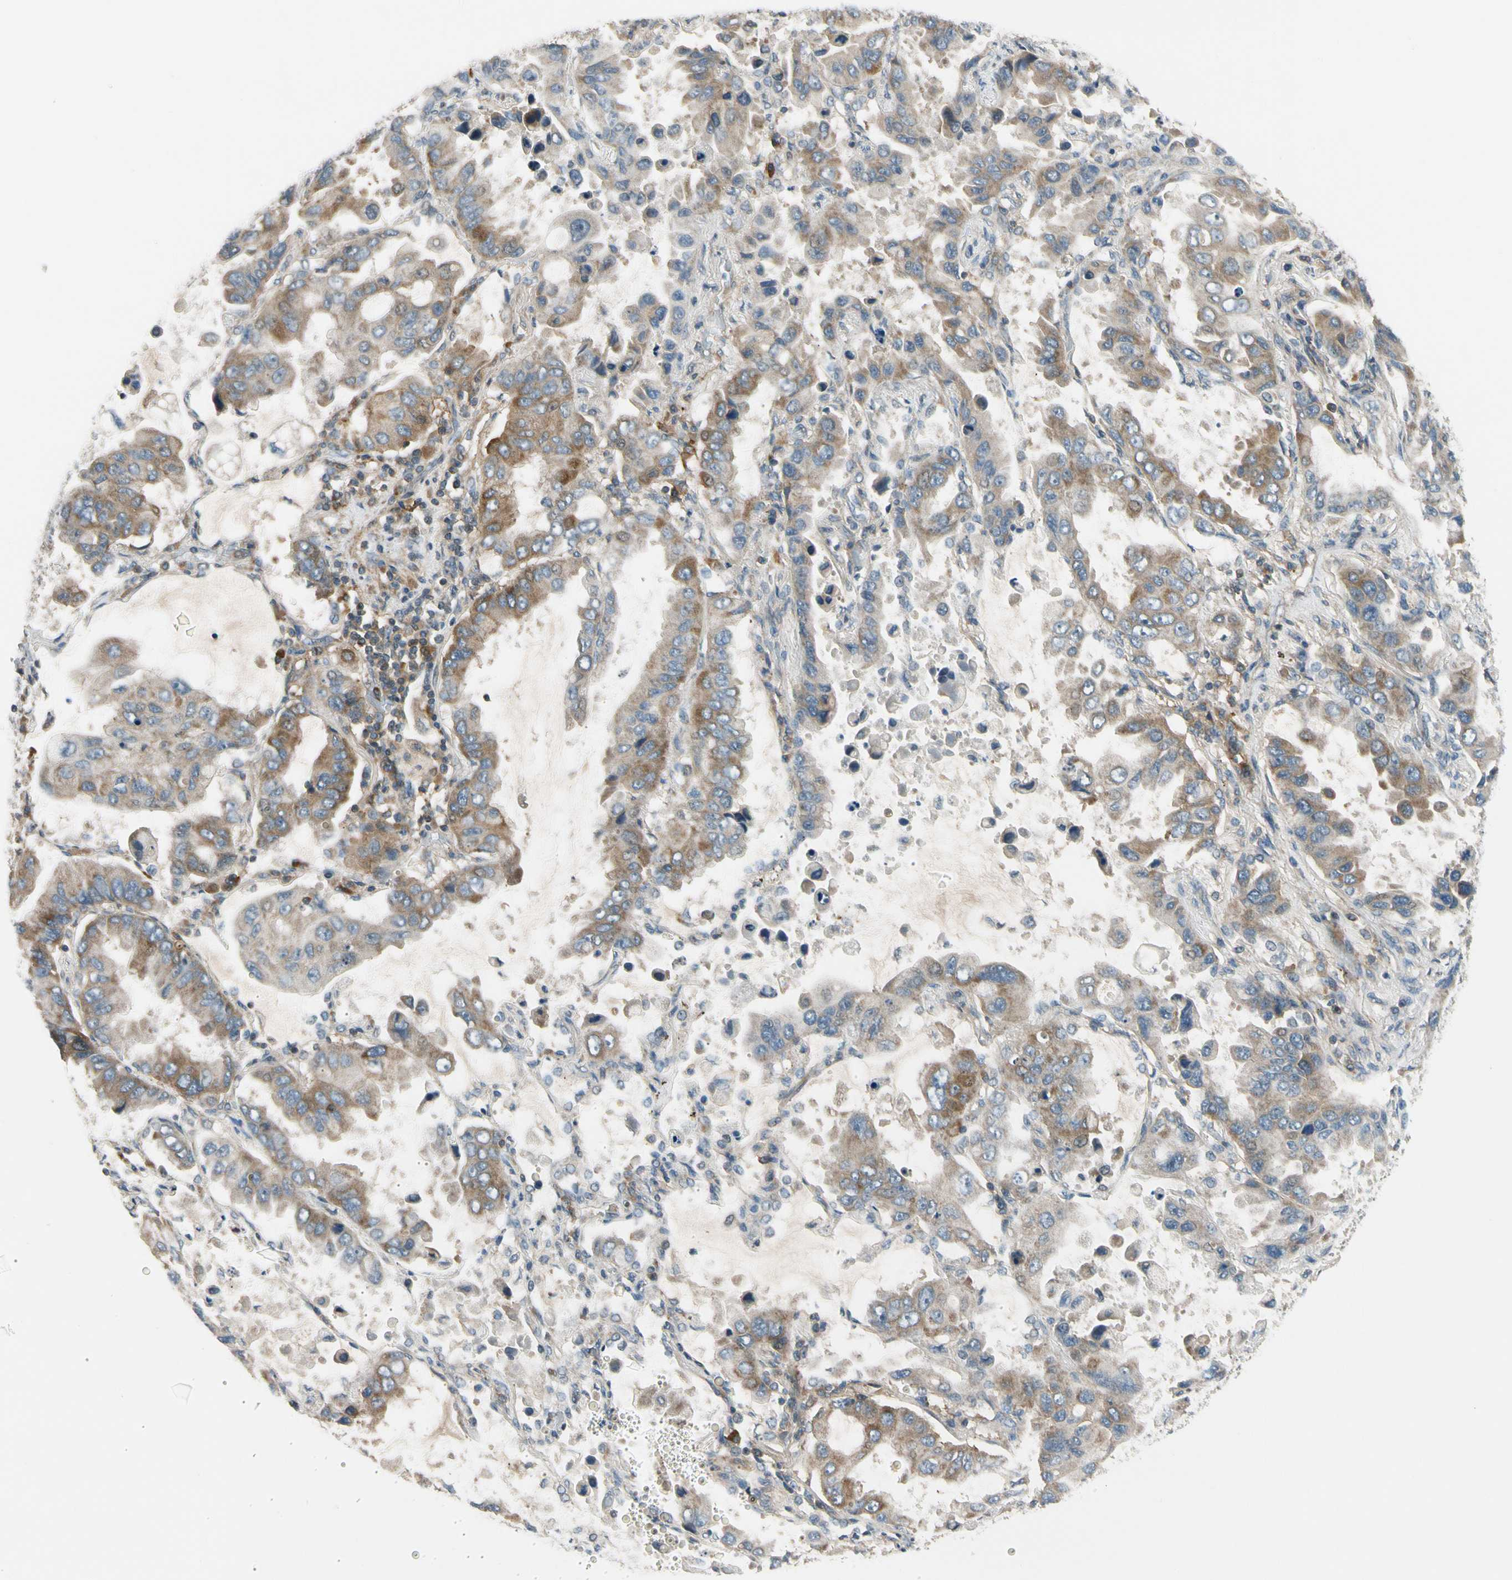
{"staining": {"intensity": "moderate", "quantity": ">75%", "location": "cytoplasmic/membranous"}, "tissue": "lung cancer", "cell_type": "Tumor cells", "image_type": "cancer", "snomed": [{"axis": "morphology", "description": "Adenocarcinoma, NOS"}, {"axis": "topography", "description": "Lung"}], "caption": "About >75% of tumor cells in human lung cancer display moderate cytoplasmic/membranous protein staining as visualized by brown immunohistochemical staining.", "gene": "MST1R", "patient": {"sex": "male", "age": 64}}